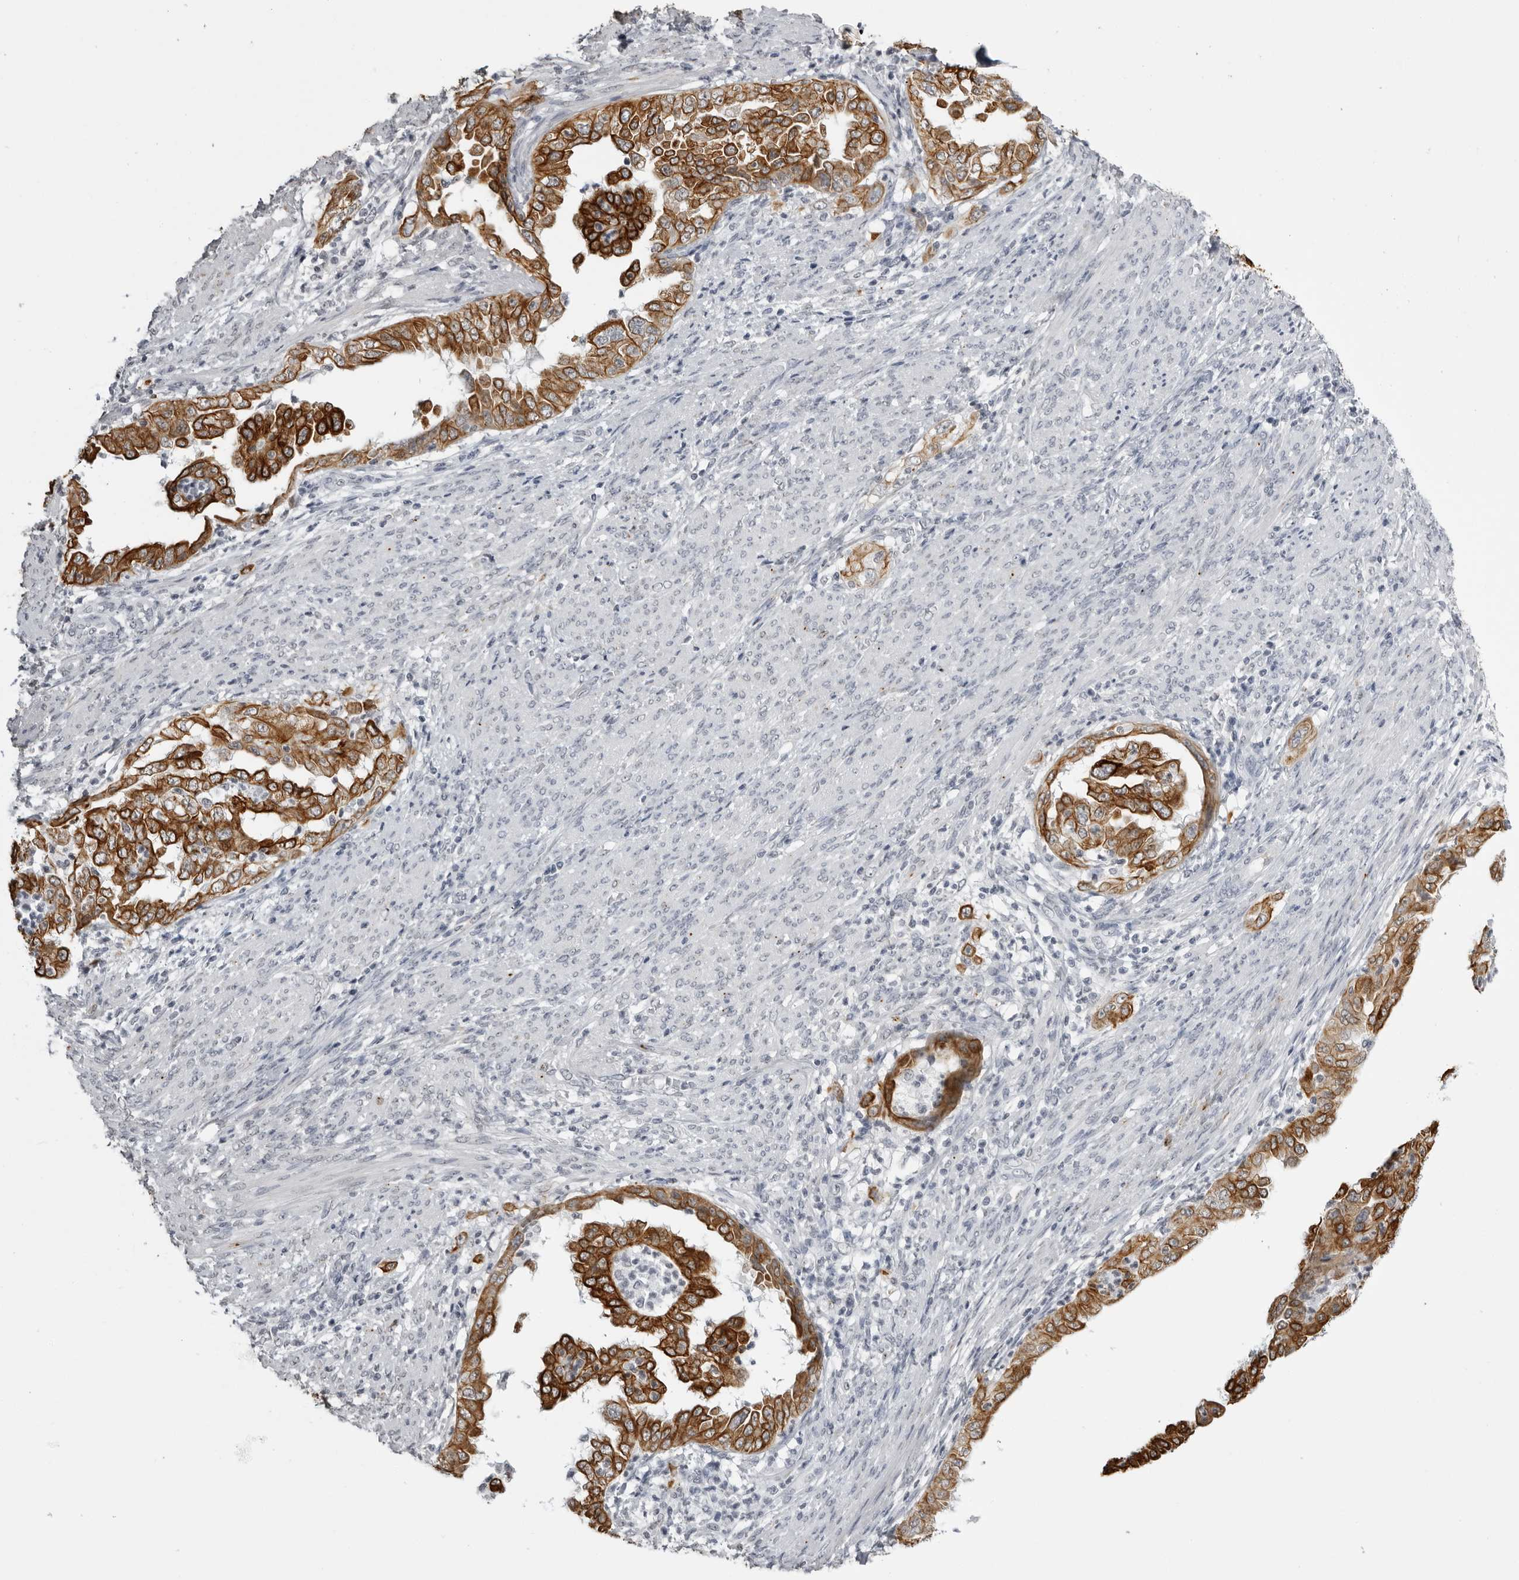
{"staining": {"intensity": "strong", "quantity": ">75%", "location": "cytoplasmic/membranous"}, "tissue": "endometrial cancer", "cell_type": "Tumor cells", "image_type": "cancer", "snomed": [{"axis": "morphology", "description": "Adenocarcinoma, NOS"}, {"axis": "topography", "description": "Endometrium"}], "caption": "The immunohistochemical stain shows strong cytoplasmic/membranous positivity in tumor cells of endometrial adenocarcinoma tissue. Using DAB (3,3'-diaminobenzidine) (brown) and hematoxylin (blue) stains, captured at high magnification using brightfield microscopy.", "gene": "SERPINF2", "patient": {"sex": "female", "age": 85}}